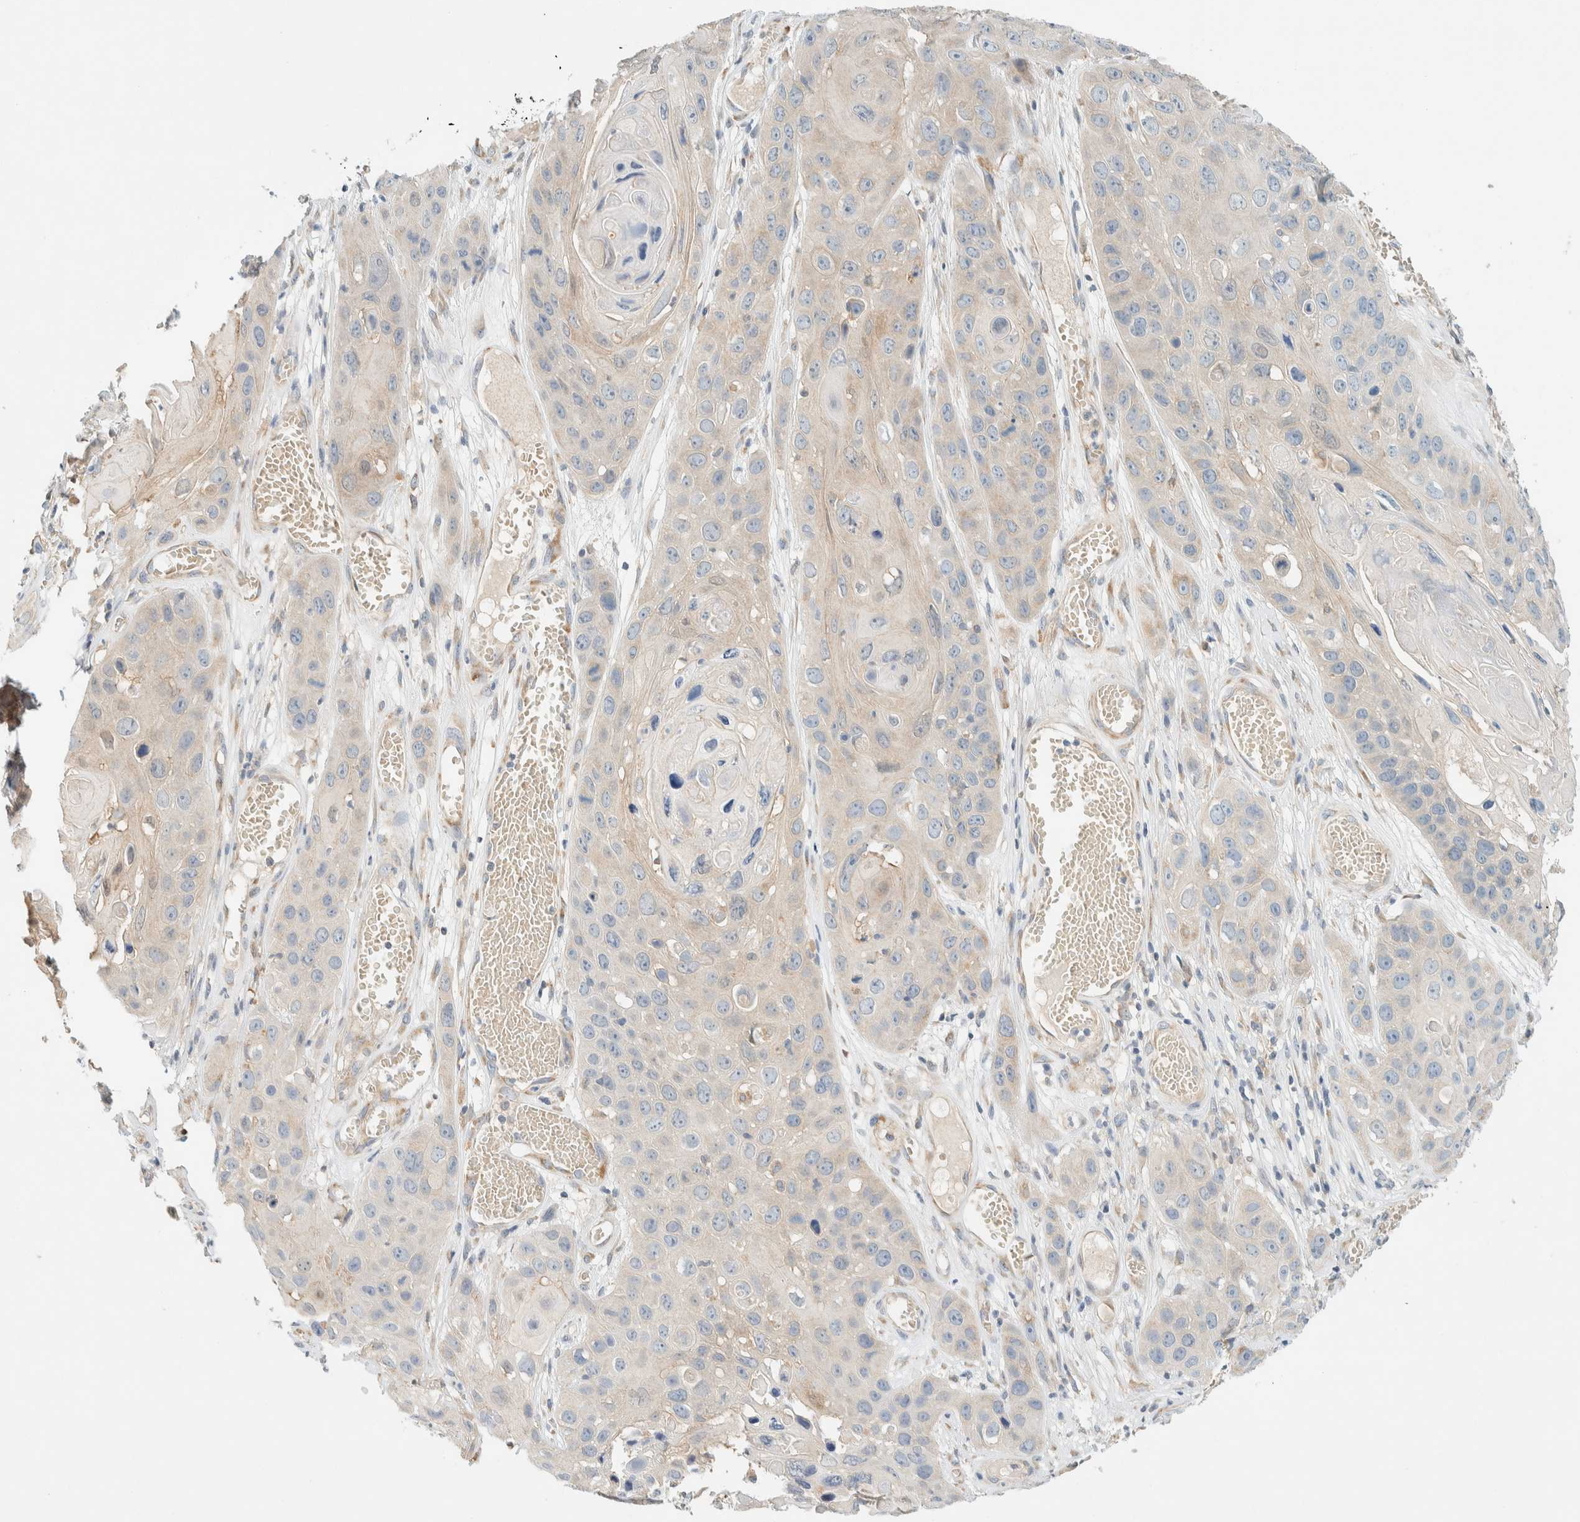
{"staining": {"intensity": "weak", "quantity": "<25%", "location": "cytoplasmic/membranous"}, "tissue": "skin cancer", "cell_type": "Tumor cells", "image_type": "cancer", "snomed": [{"axis": "morphology", "description": "Squamous cell carcinoma, NOS"}, {"axis": "topography", "description": "Skin"}], "caption": "Immunohistochemical staining of human skin cancer (squamous cell carcinoma) shows no significant expression in tumor cells.", "gene": "SUMF2", "patient": {"sex": "male", "age": 55}}